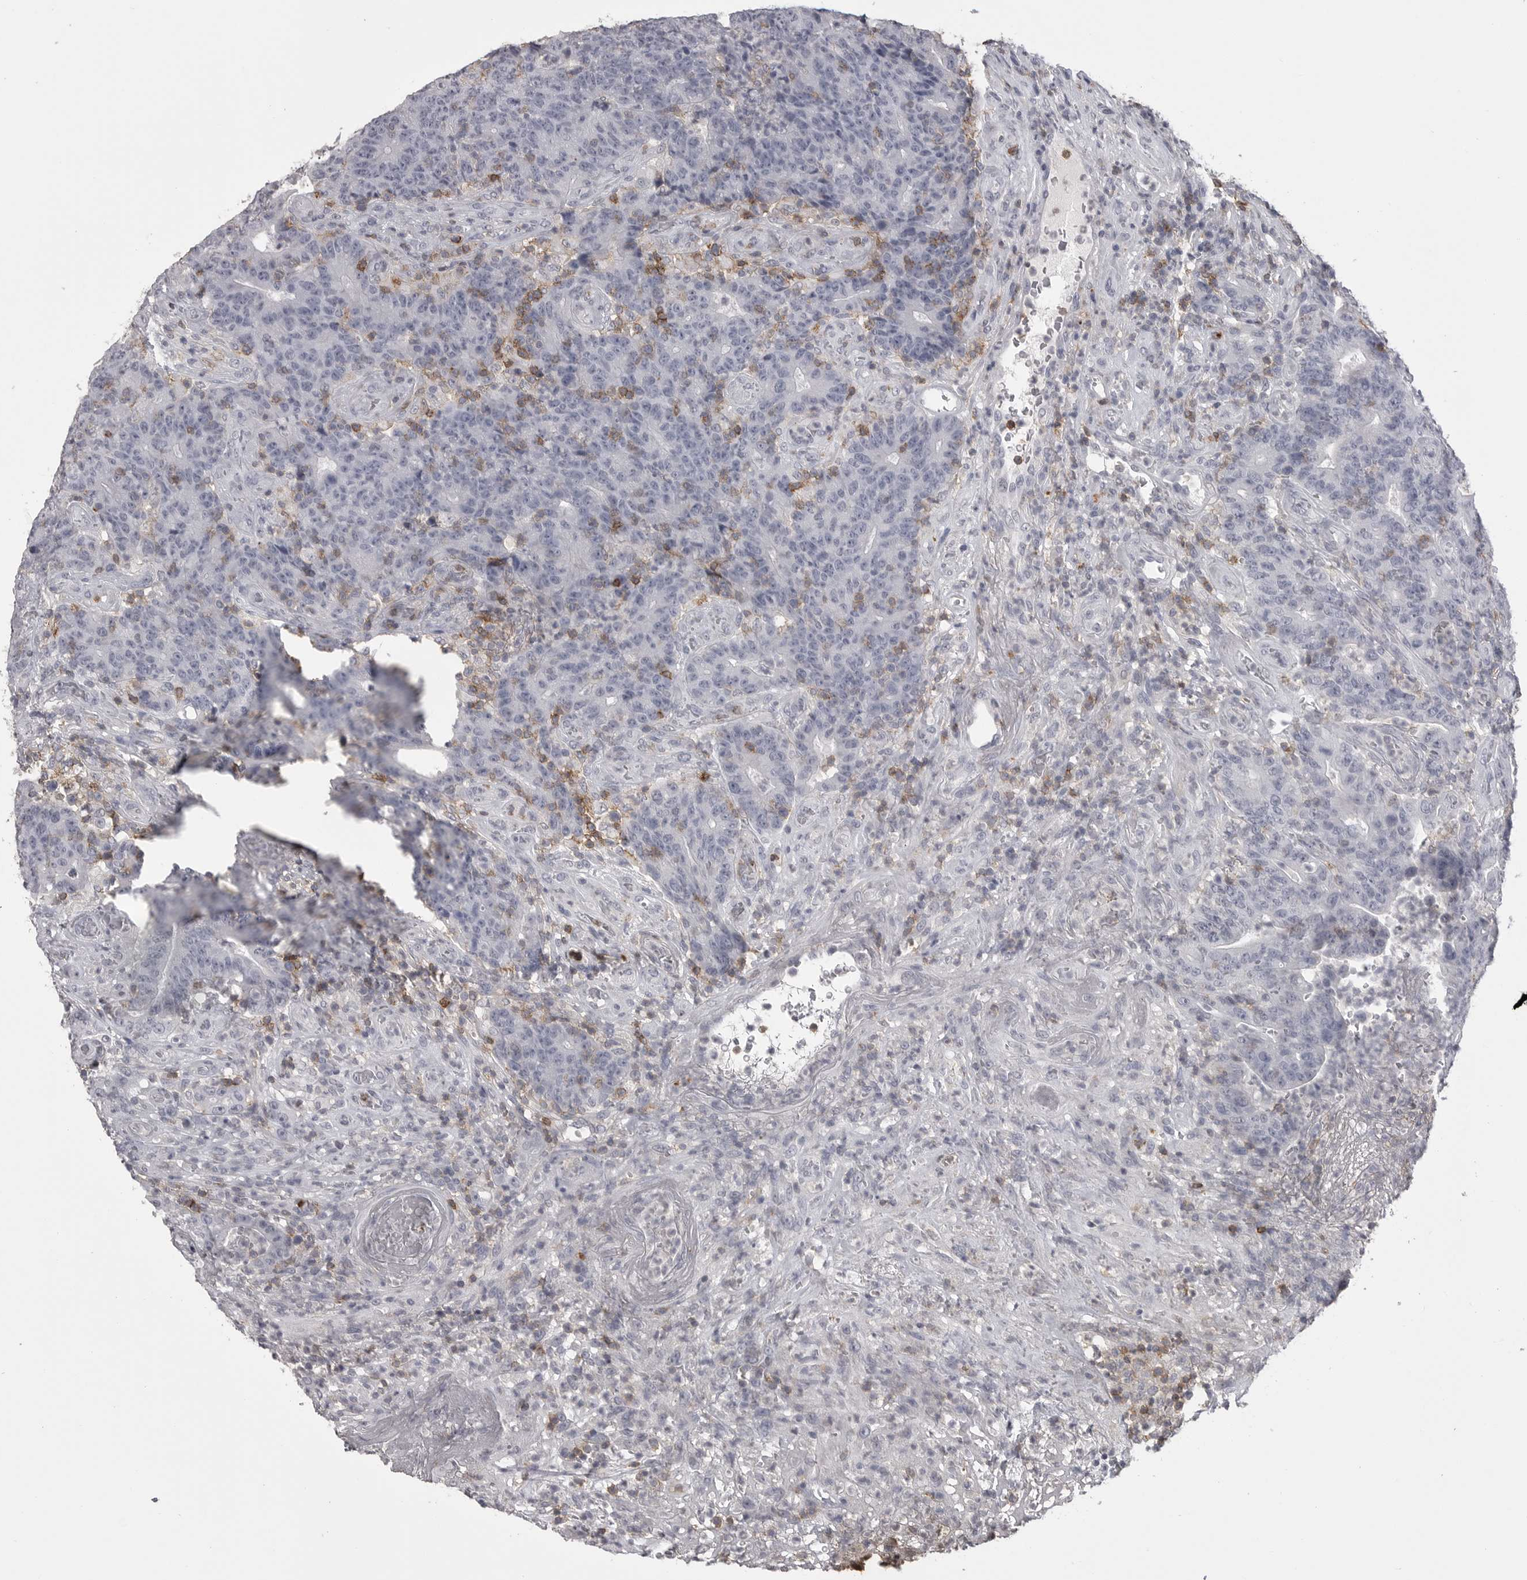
{"staining": {"intensity": "negative", "quantity": "none", "location": "none"}, "tissue": "colorectal cancer", "cell_type": "Tumor cells", "image_type": "cancer", "snomed": [{"axis": "morphology", "description": "Normal tissue, NOS"}, {"axis": "morphology", "description": "Adenocarcinoma, NOS"}, {"axis": "topography", "description": "Colon"}], "caption": "An image of human colorectal cancer is negative for staining in tumor cells.", "gene": "ITGAL", "patient": {"sex": "female", "age": 75}}